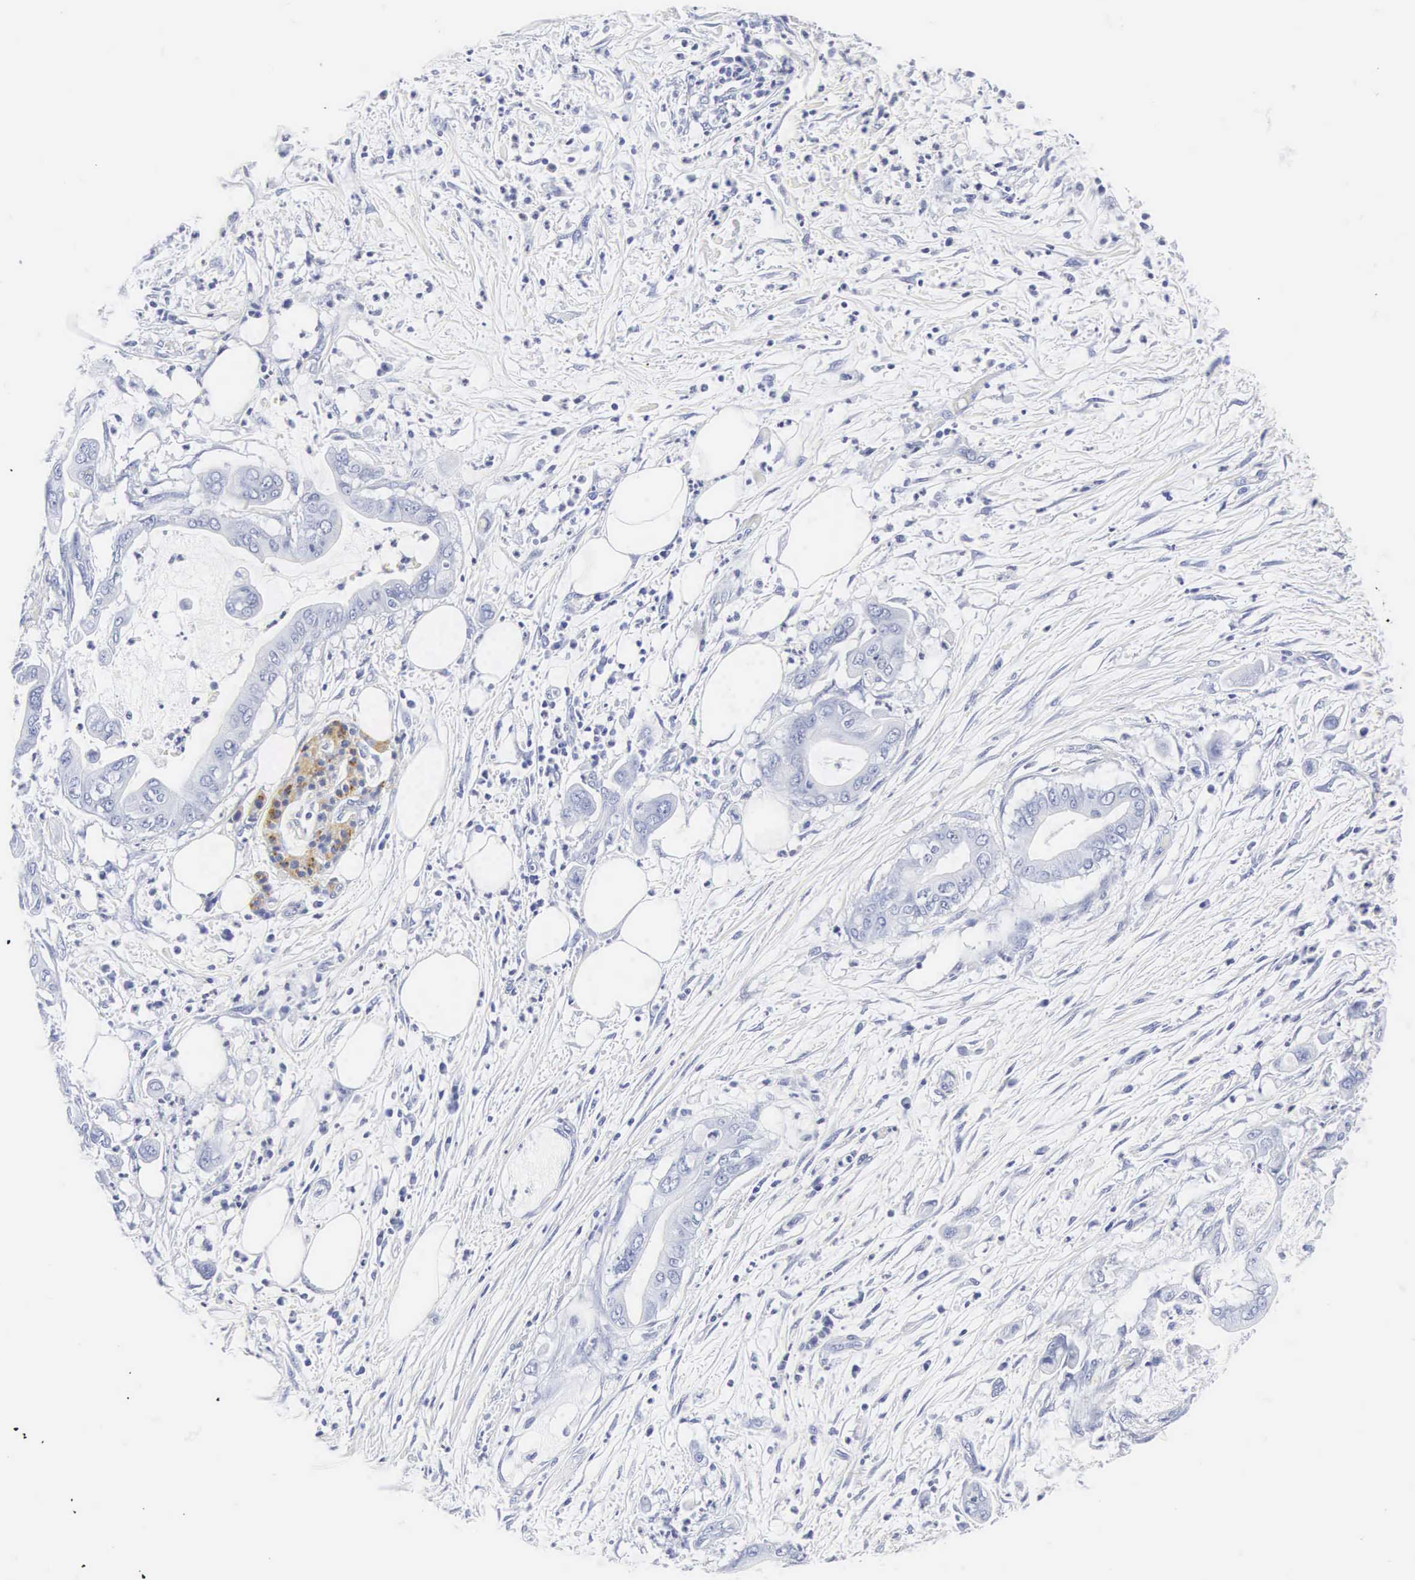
{"staining": {"intensity": "negative", "quantity": "none", "location": "none"}, "tissue": "pancreatic cancer", "cell_type": "Tumor cells", "image_type": "cancer", "snomed": [{"axis": "morphology", "description": "Adenocarcinoma, NOS"}, {"axis": "topography", "description": "Pancreas"}], "caption": "This is an immunohistochemistry (IHC) histopathology image of human pancreatic cancer (adenocarcinoma). There is no staining in tumor cells.", "gene": "INS", "patient": {"sex": "male", "age": 58}}